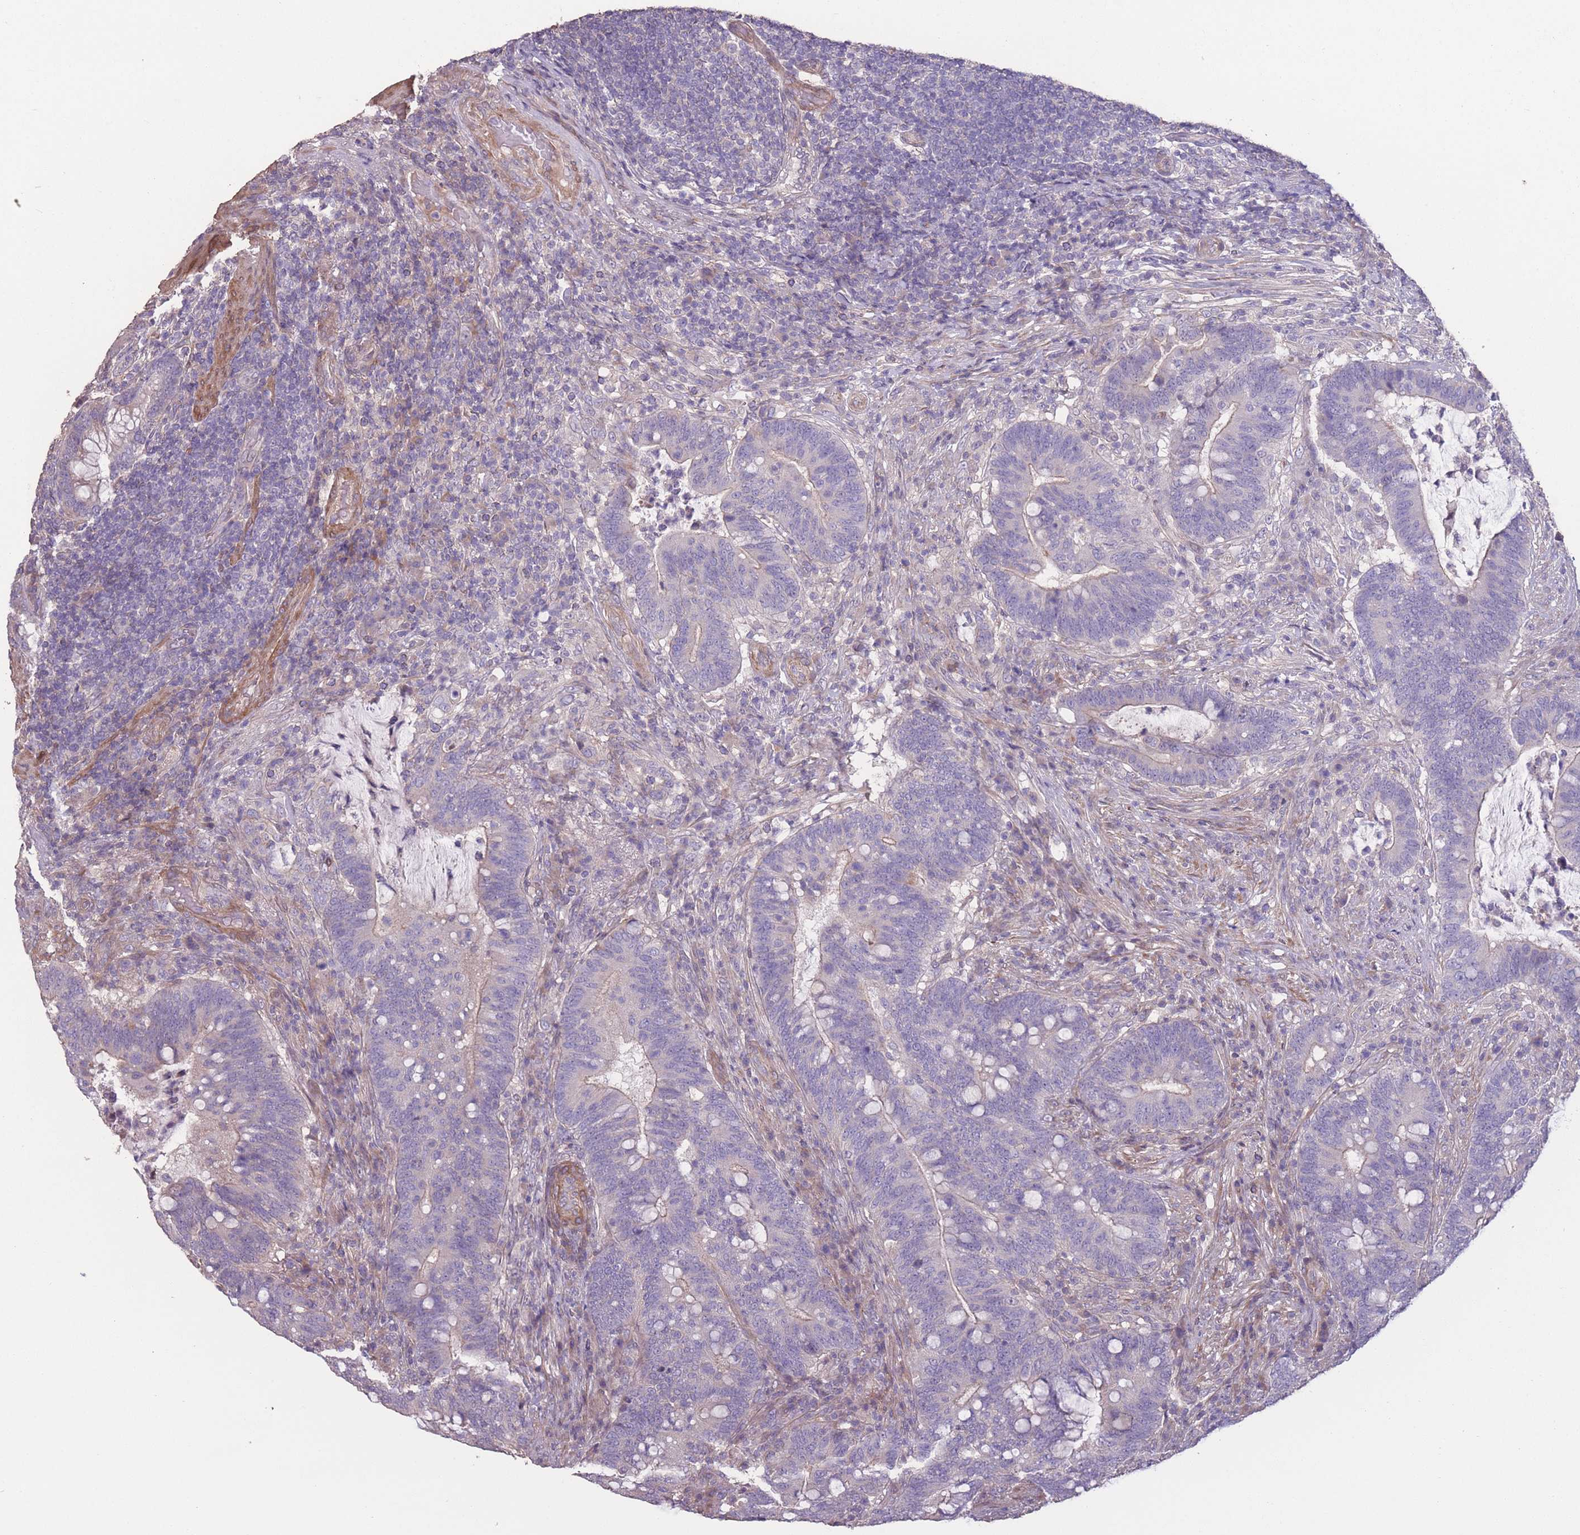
{"staining": {"intensity": "negative", "quantity": "none", "location": "none"}, "tissue": "colorectal cancer", "cell_type": "Tumor cells", "image_type": "cancer", "snomed": [{"axis": "morphology", "description": "Normal tissue, NOS"}, {"axis": "morphology", "description": "Adenocarcinoma, NOS"}, {"axis": "topography", "description": "Colon"}], "caption": "Immunohistochemistry (IHC) photomicrograph of colorectal cancer (adenocarcinoma) stained for a protein (brown), which exhibits no positivity in tumor cells.", "gene": "RSPH10B", "patient": {"sex": "female", "age": 66}}